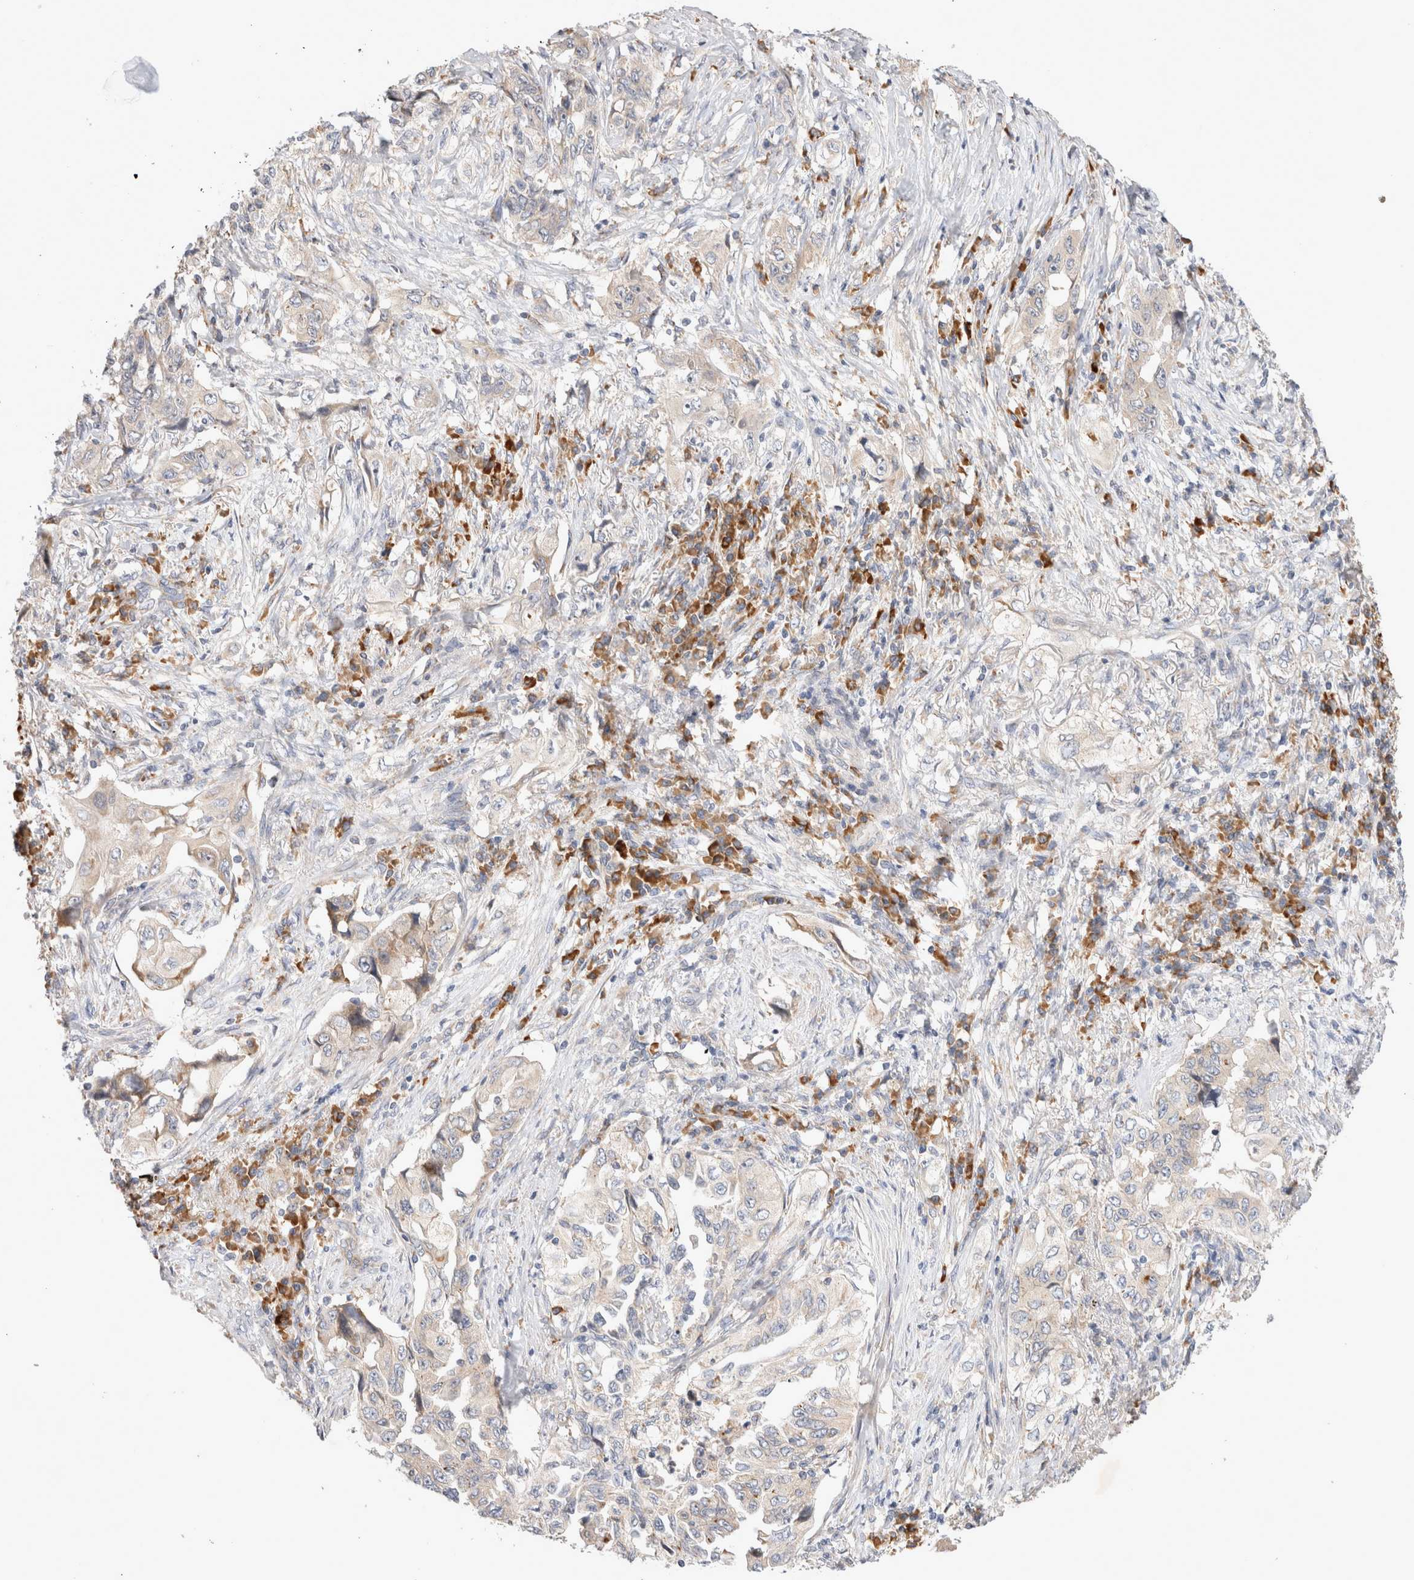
{"staining": {"intensity": "weak", "quantity": "<25%", "location": "cytoplasmic/membranous"}, "tissue": "lung cancer", "cell_type": "Tumor cells", "image_type": "cancer", "snomed": [{"axis": "morphology", "description": "Adenocarcinoma, NOS"}, {"axis": "topography", "description": "Lung"}], "caption": "This is an immunohistochemistry (IHC) micrograph of human lung cancer. There is no expression in tumor cells.", "gene": "NEDD4L", "patient": {"sex": "female", "age": 51}}